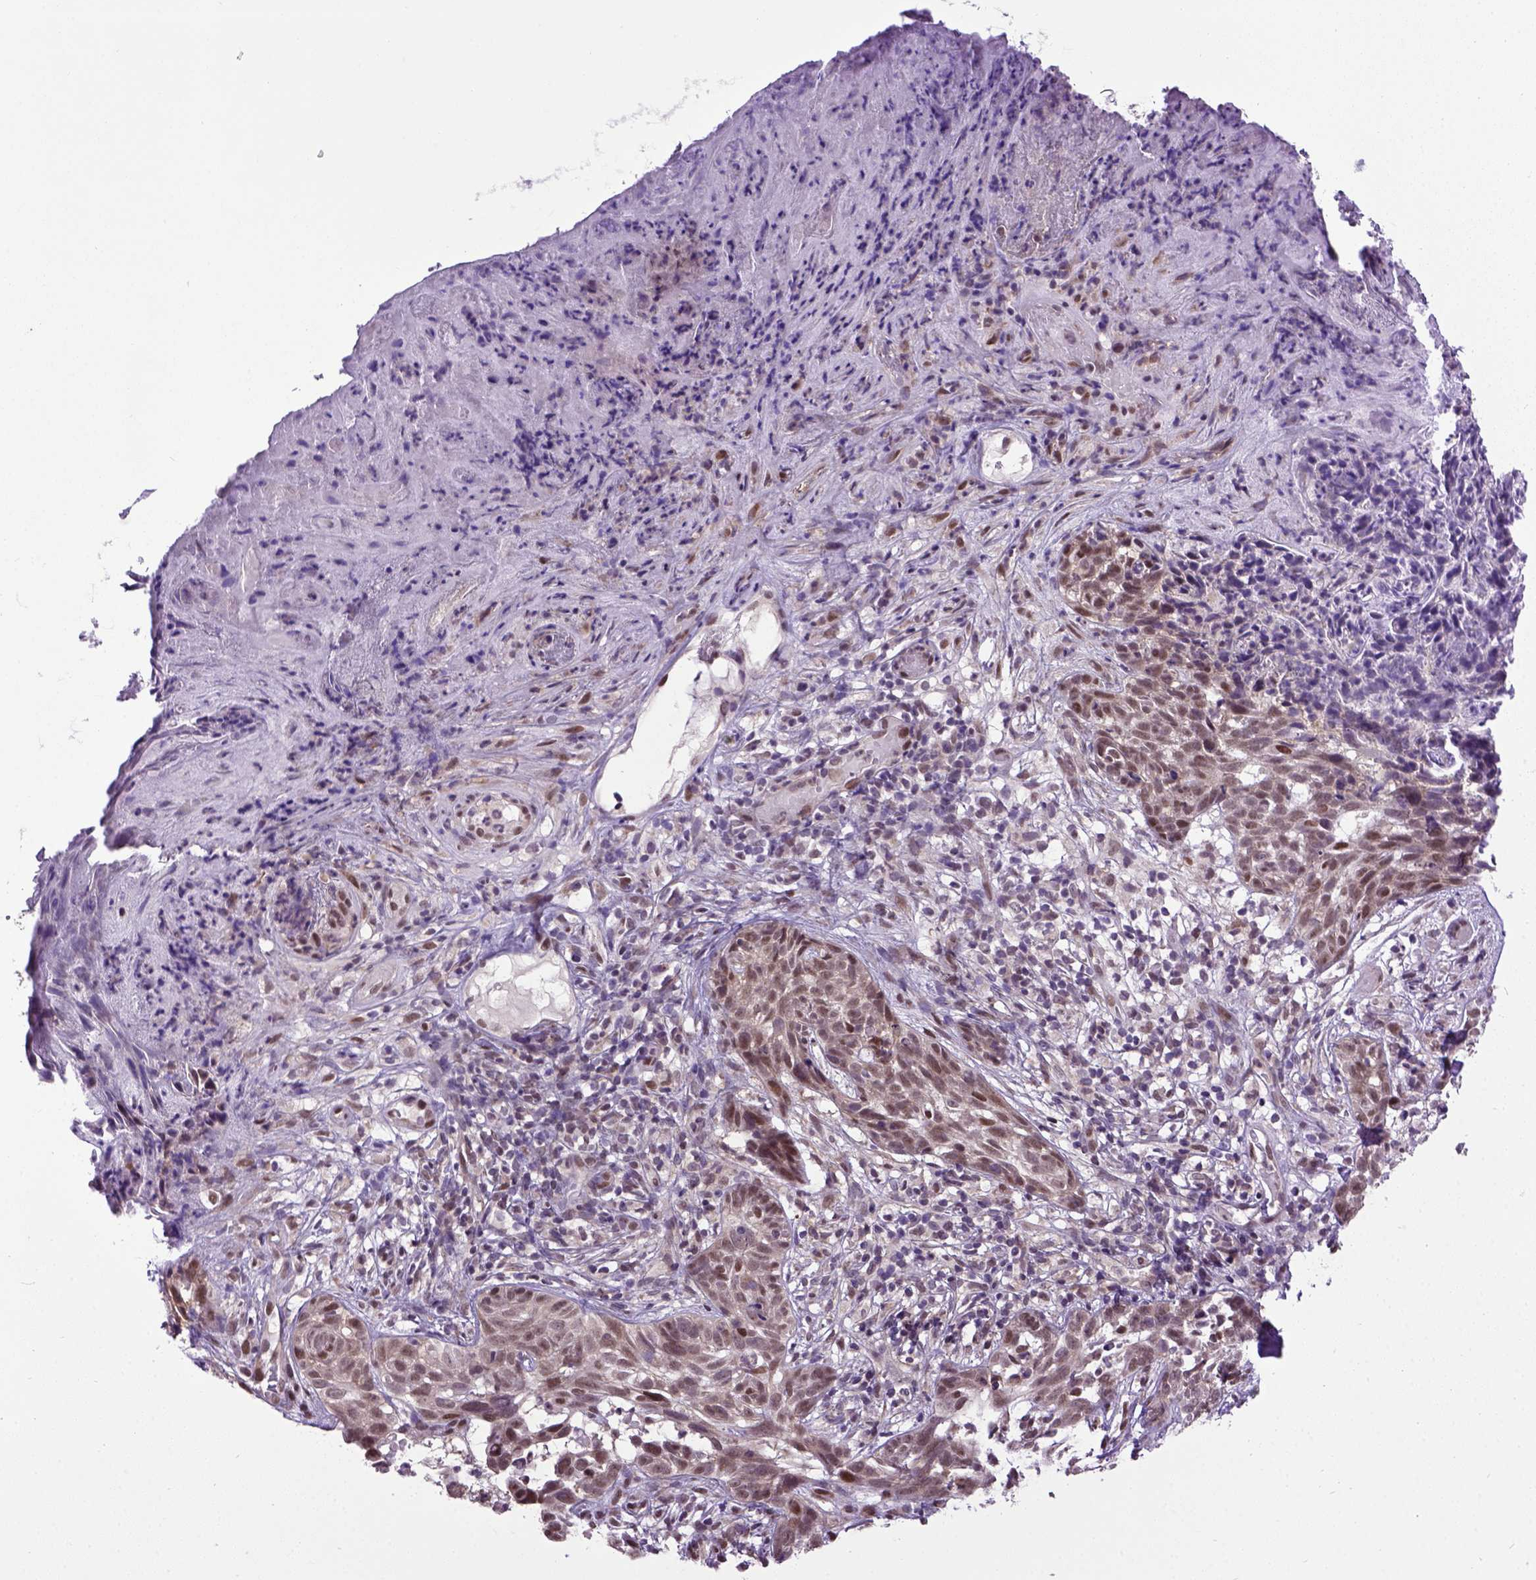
{"staining": {"intensity": "moderate", "quantity": "<25%", "location": "nuclear"}, "tissue": "skin cancer", "cell_type": "Tumor cells", "image_type": "cancer", "snomed": [{"axis": "morphology", "description": "Basal cell carcinoma"}, {"axis": "topography", "description": "Skin"}], "caption": "A micrograph of human skin cancer (basal cell carcinoma) stained for a protein displays moderate nuclear brown staining in tumor cells.", "gene": "UBA3", "patient": {"sex": "male", "age": 85}}